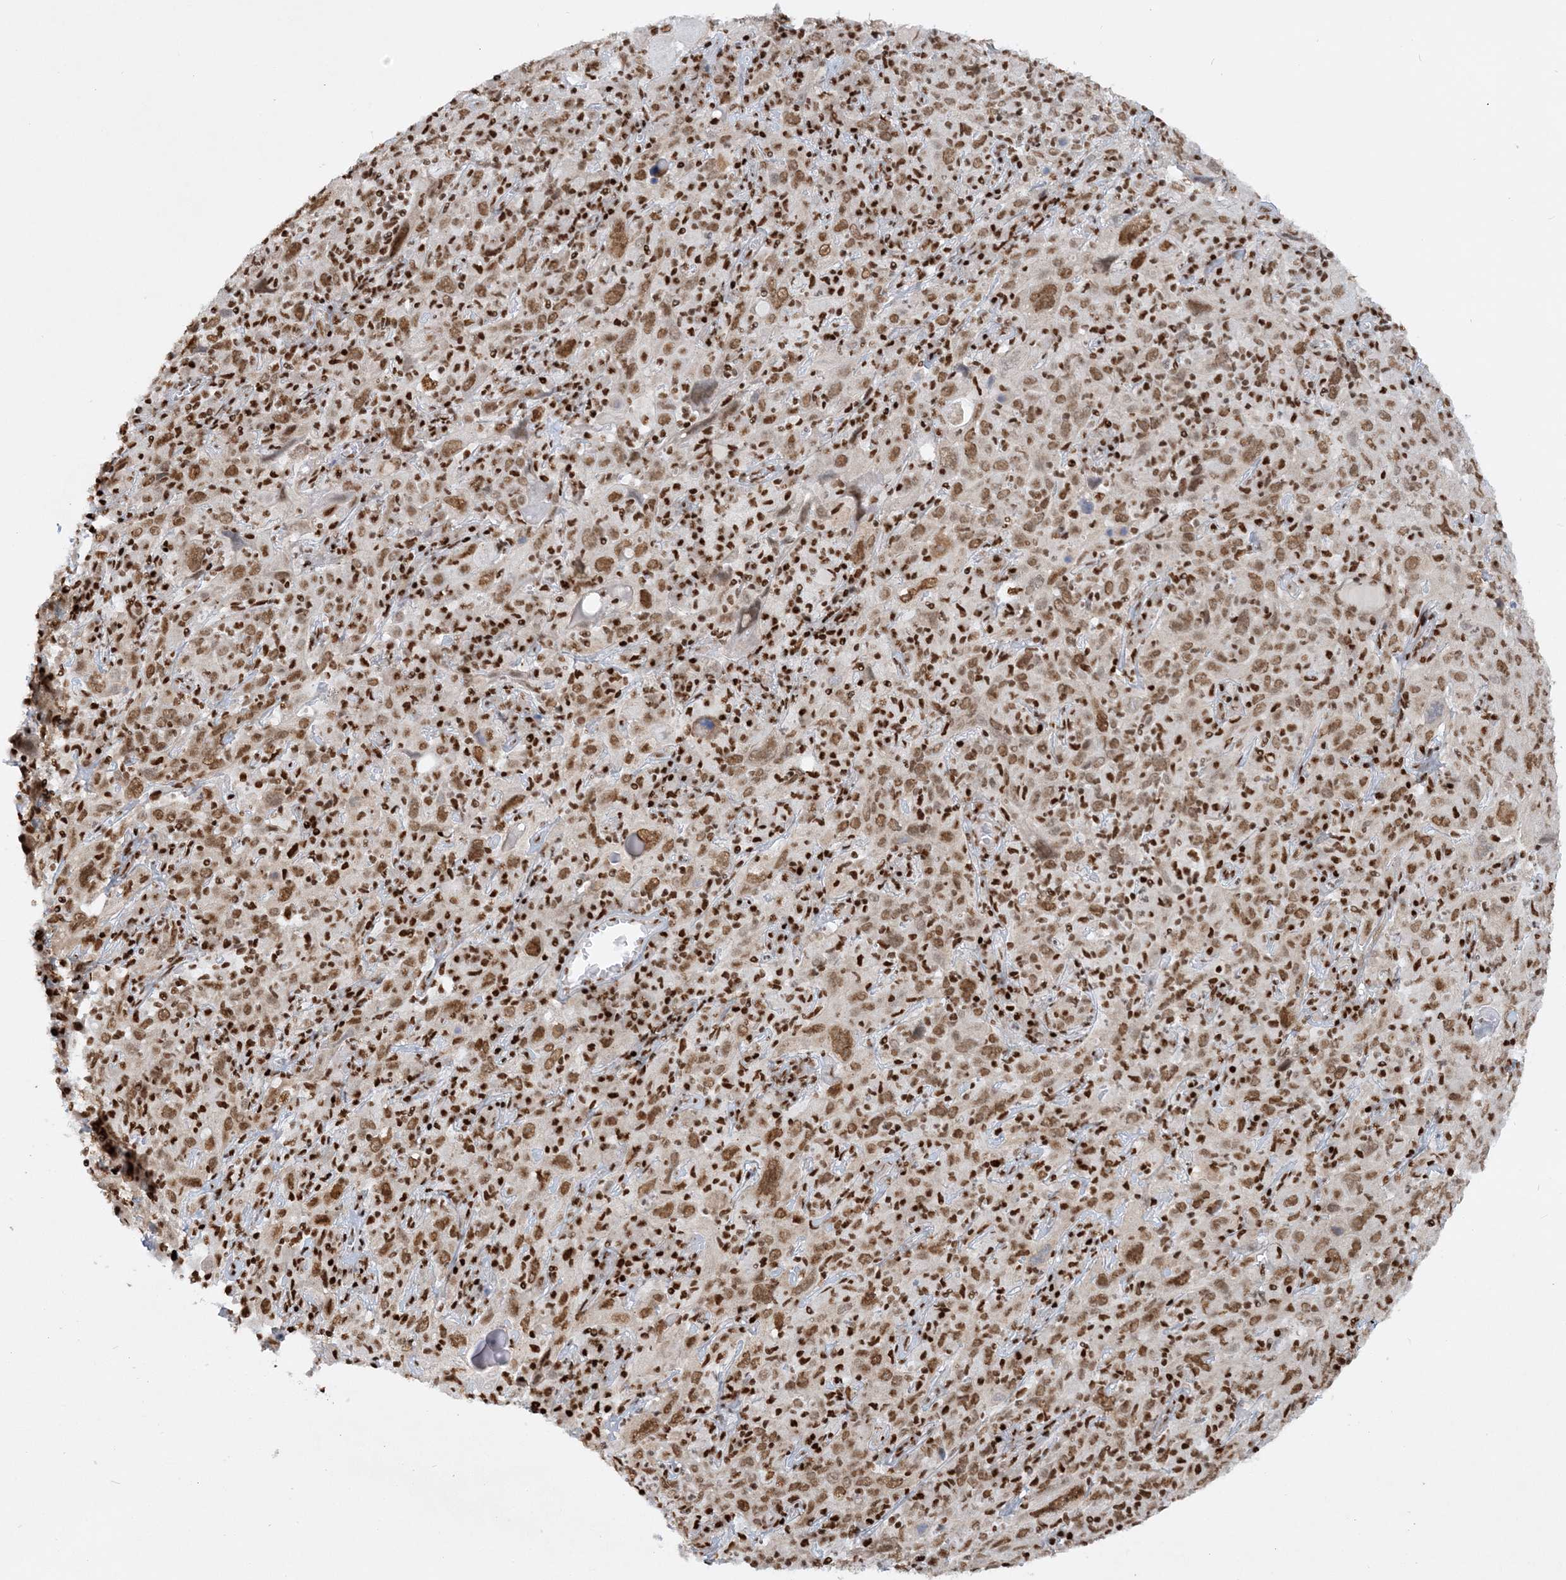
{"staining": {"intensity": "moderate", "quantity": ">75%", "location": "nuclear"}, "tissue": "cervical cancer", "cell_type": "Tumor cells", "image_type": "cancer", "snomed": [{"axis": "morphology", "description": "Squamous cell carcinoma, NOS"}, {"axis": "topography", "description": "Cervix"}], "caption": "This photomicrograph displays IHC staining of cervical squamous cell carcinoma, with medium moderate nuclear expression in approximately >75% of tumor cells.", "gene": "DELE1", "patient": {"sex": "female", "age": 46}}